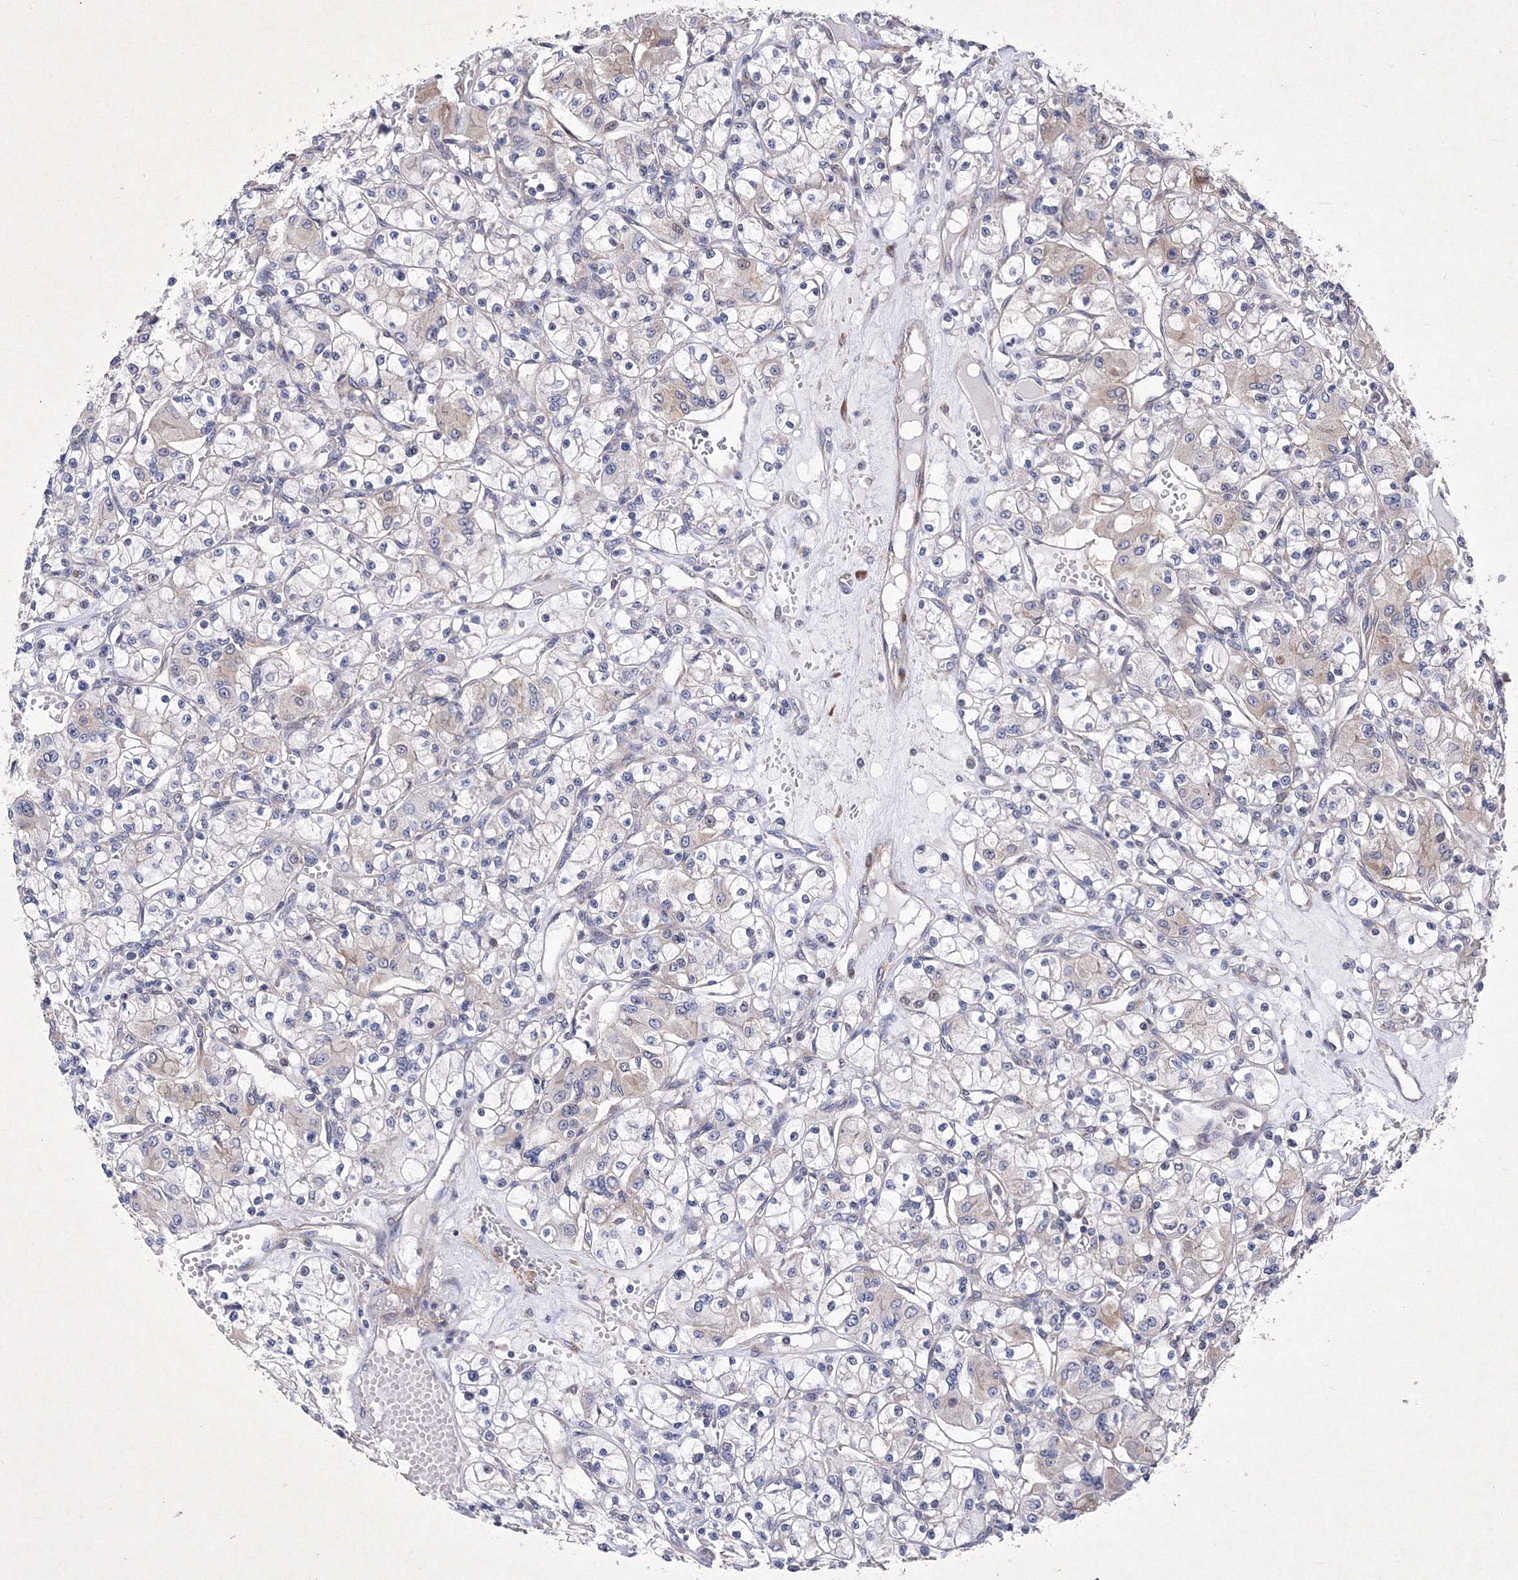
{"staining": {"intensity": "negative", "quantity": "none", "location": "none"}, "tissue": "renal cancer", "cell_type": "Tumor cells", "image_type": "cancer", "snomed": [{"axis": "morphology", "description": "Adenocarcinoma, NOS"}, {"axis": "topography", "description": "Kidney"}], "caption": "Immunohistochemistry of human renal cancer (adenocarcinoma) shows no positivity in tumor cells.", "gene": "SNX18", "patient": {"sex": "female", "age": 59}}